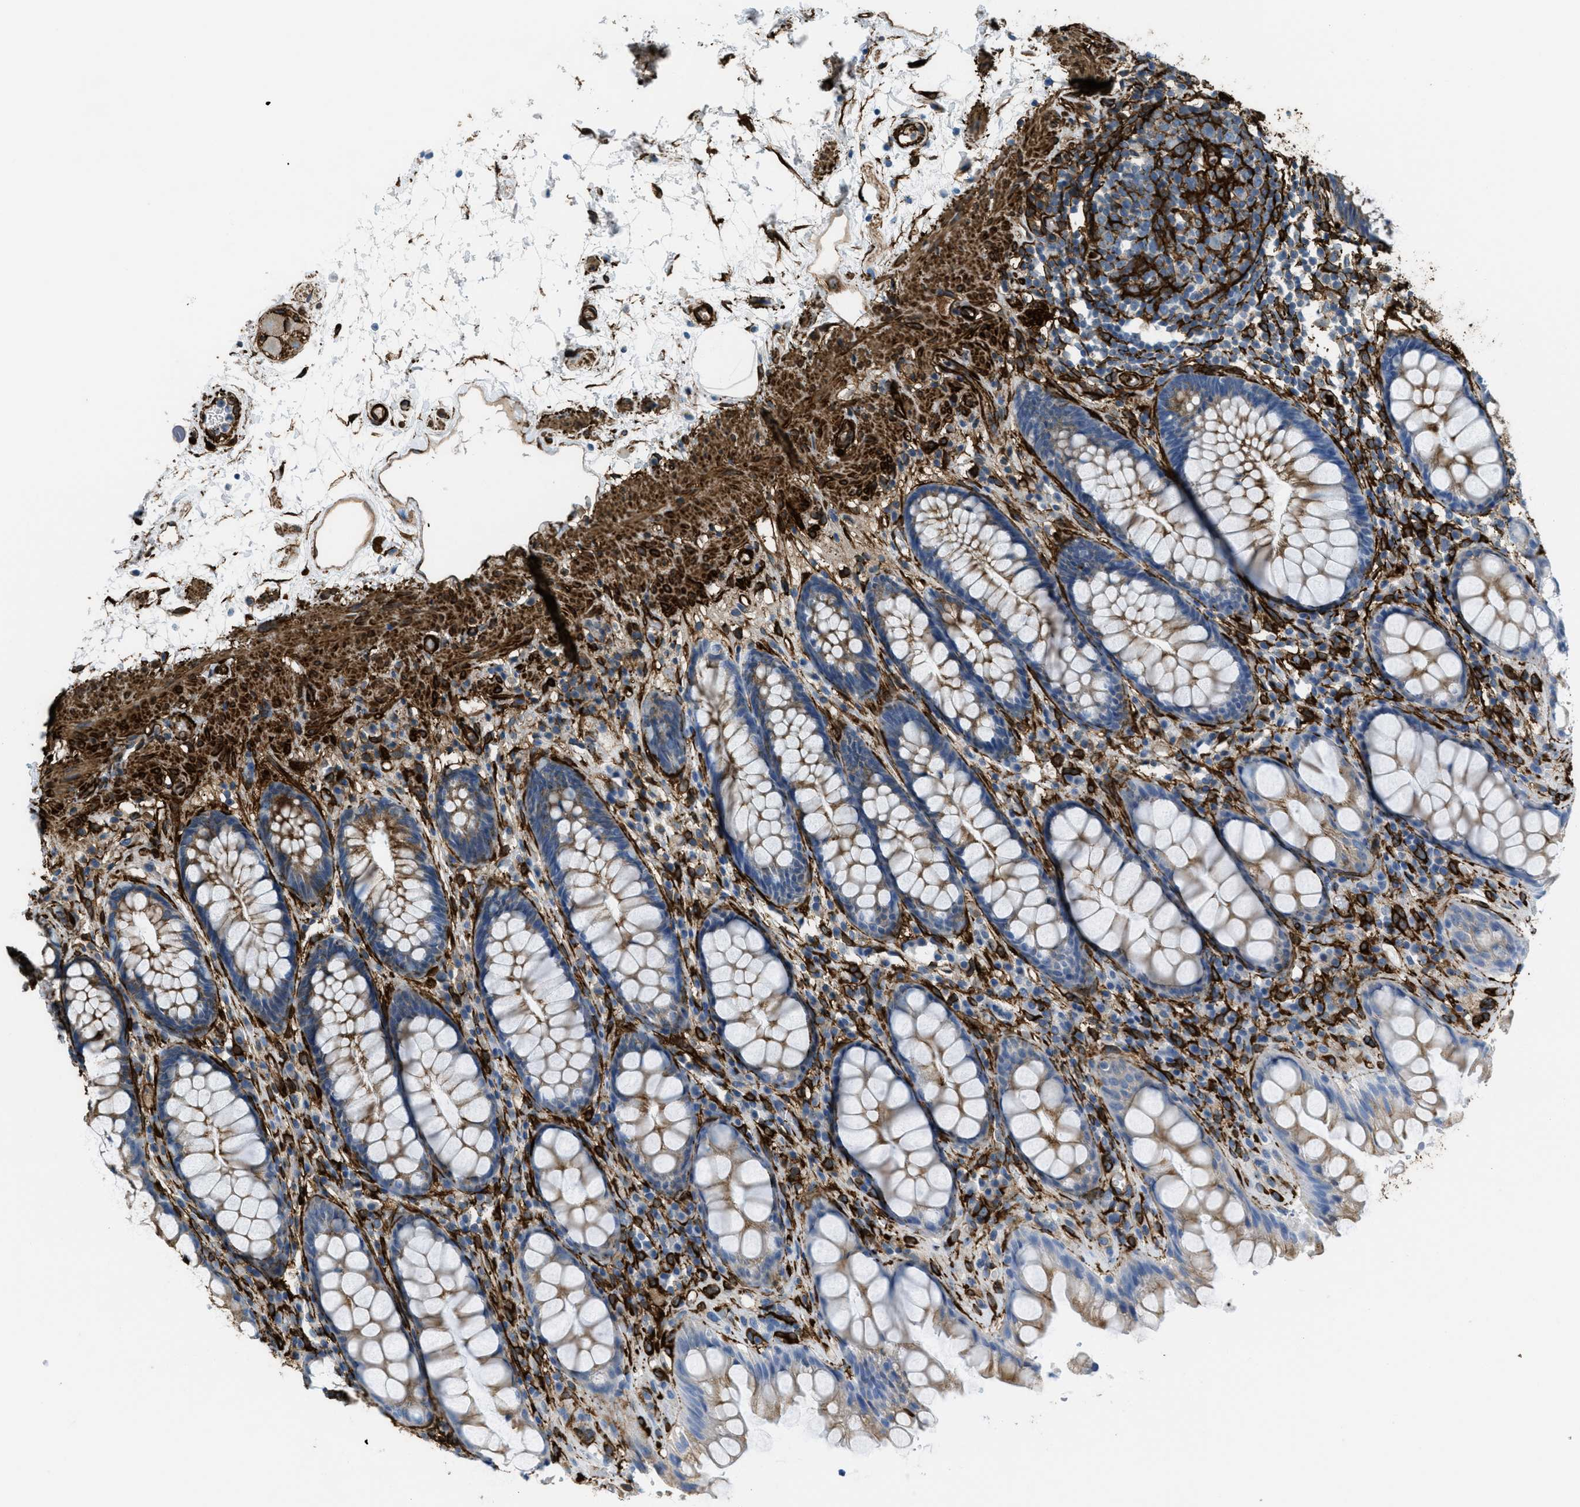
{"staining": {"intensity": "moderate", "quantity": ">75%", "location": "cytoplasmic/membranous"}, "tissue": "rectum", "cell_type": "Glandular cells", "image_type": "normal", "snomed": [{"axis": "morphology", "description": "Normal tissue, NOS"}, {"axis": "topography", "description": "Rectum"}], "caption": "Rectum stained with DAB IHC displays medium levels of moderate cytoplasmic/membranous expression in approximately >75% of glandular cells. The staining was performed using DAB, with brown indicating positive protein expression. Nuclei are stained blue with hematoxylin.", "gene": "CALD1", "patient": {"sex": "male", "age": 64}}